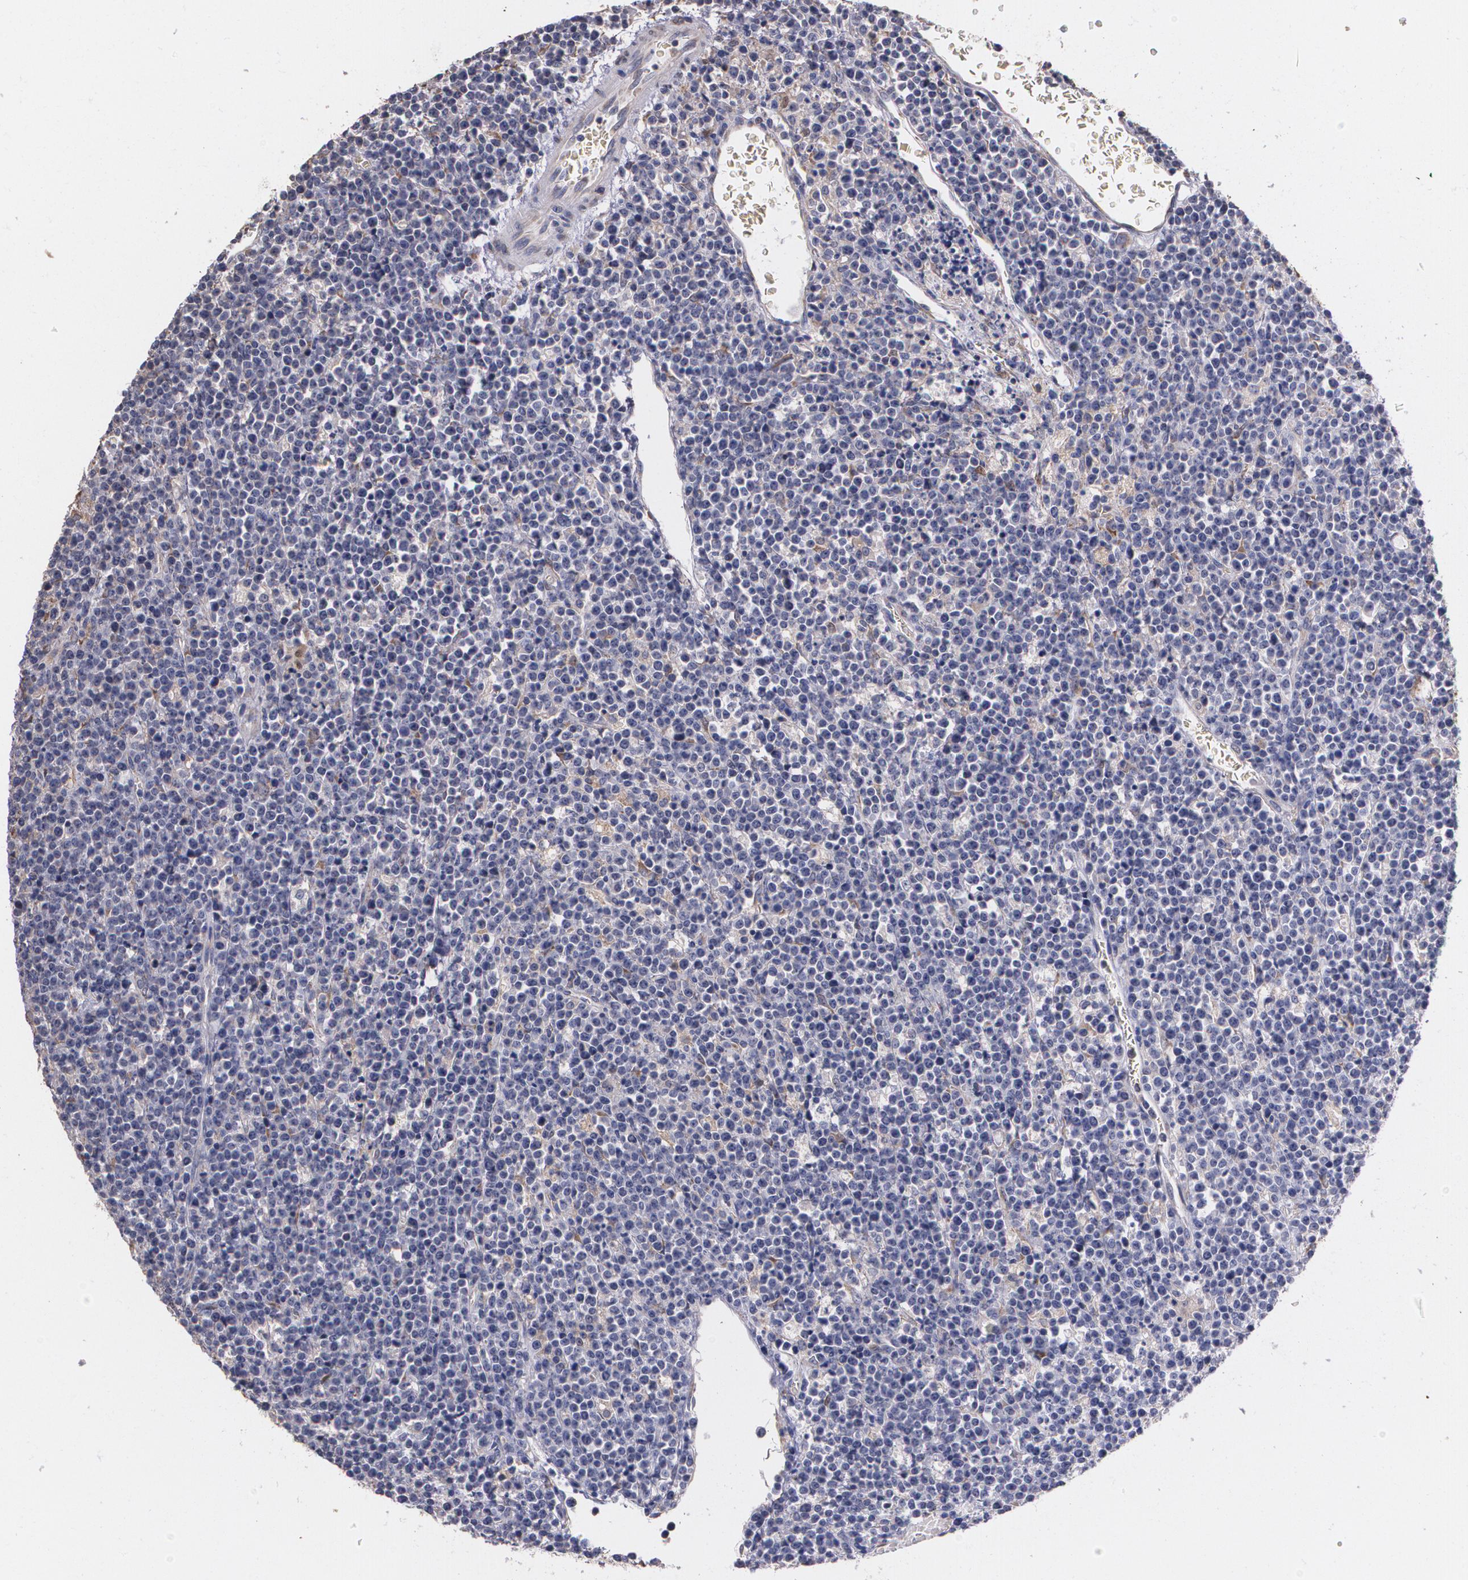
{"staining": {"intensity": "negative", "quantity": "none", "location": "none"}, "tissue": "lymphoma", "cell_type": "Tumor cells", "image_type": "cancer", "snomed": [{"axis": "morphology", "description": "Malignant lymphoma, non-Hodgkin's type, High grade"}, {"axis": "topography", "description": "Ovary"}], "caption": "An IHC image of lymphoma is shown. There is no staining in tumor cells of lymphoma.", "gene": "ATF3", "patient": {"sex": "female", "age": 56}}